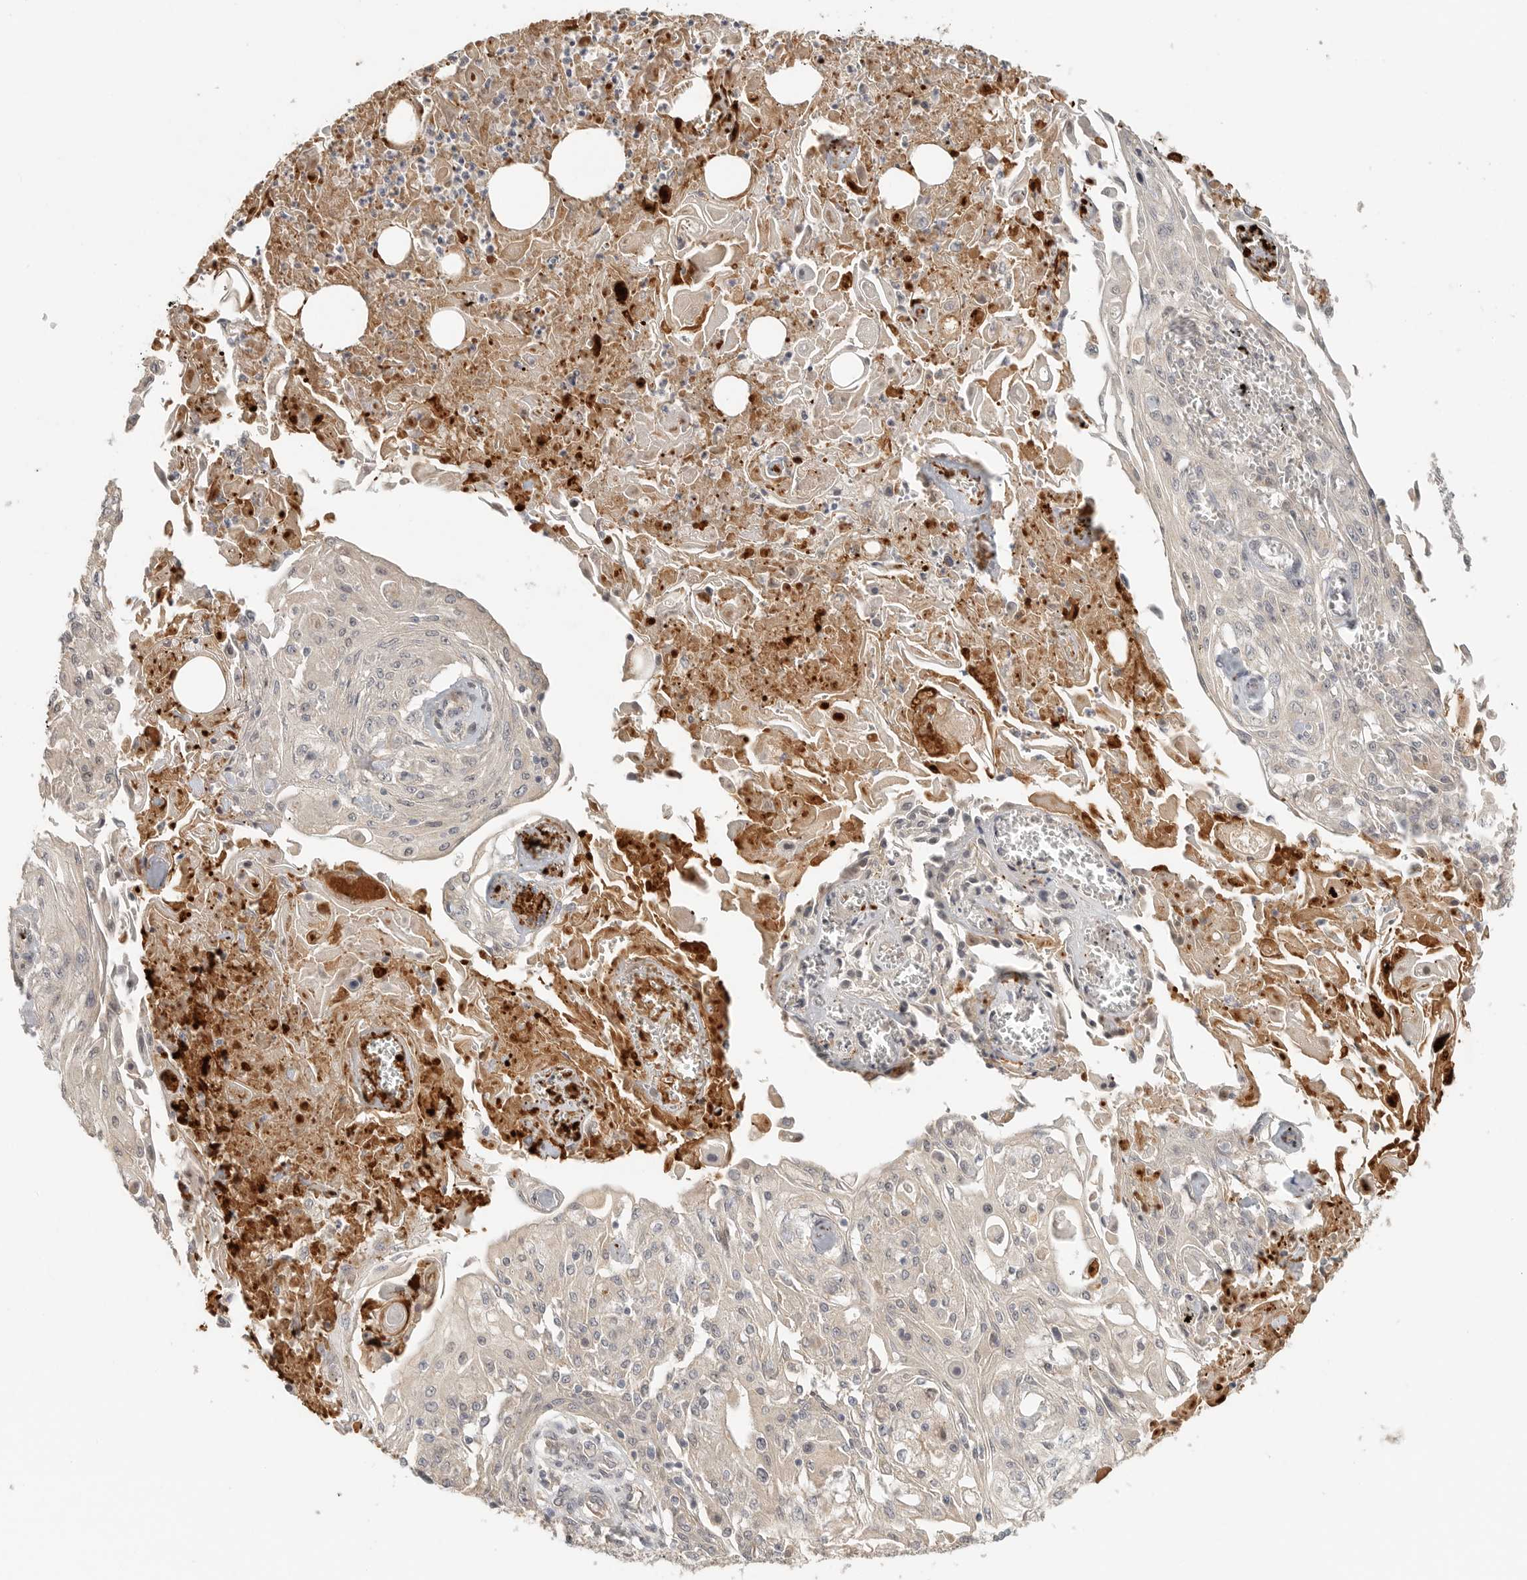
{"staining": {"intensity": "weak", "quantity": "<25%", "location": "nuclear"}, "tissue": "skin cancer", "cell_type": "Tumor cells", "image_type": "cancer", "snomed": [{"axis": "morphology", "description": "Squamous cell carcinoma, NOS"}, {"axis": "morphology", "description": "Squamous cell carcinoma, metastatic, NOS"}, {"axis": "topography", "description": "Skin"}, {"axis": "topography", "description": "Lymph node"}], "caption": "IHC histopathology image of neoplastic tissue: human squamous cell carcinoma (skin) stained with DAB (3,3'-diaminobenzidine) exhibits no significant protein expression in tumor cells. The staining is performed using DAB brown chromogen with nuclei counter-stained in using hematoxylin.", "gene": "HDAC6", "patient": {"sex": "male", "age": 75}}